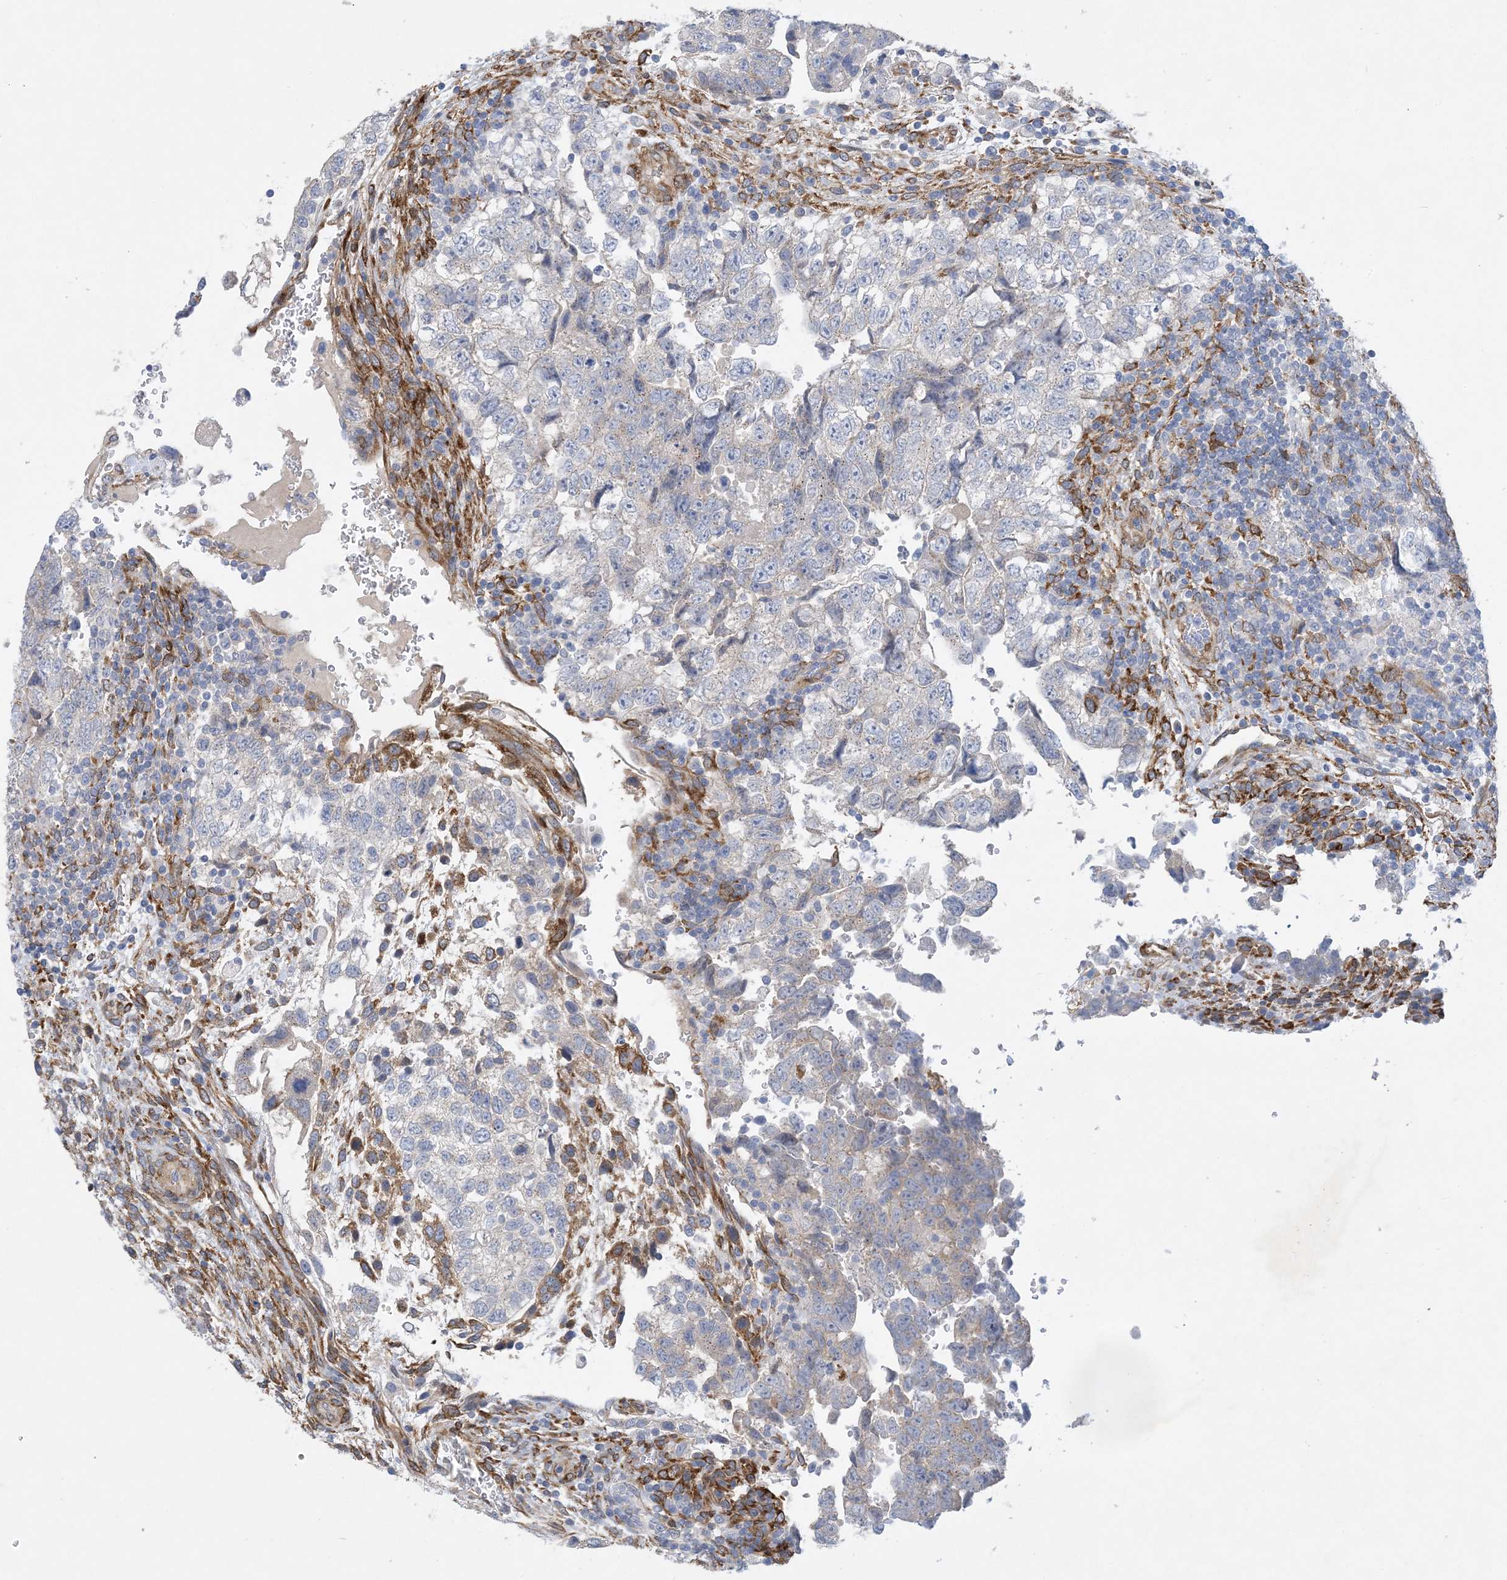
{"staining": {"intensity": "negative", "quantity": "none", "location": "none"}, "tissue": "testis cancer", "cell_type": "Tumor cells", "image_type": "cancer", "snomed": [{"axis": "morphology", "description": "Carcinoma, Embryonal, NOS"}, {"axis": "topography", "description": "Testis"}], "caption": "Tumor cells show no significant expression in embryonal carcinoma (testis).", "gene": "RBMS3", "patient": {"sex": "male", "age": 37}}